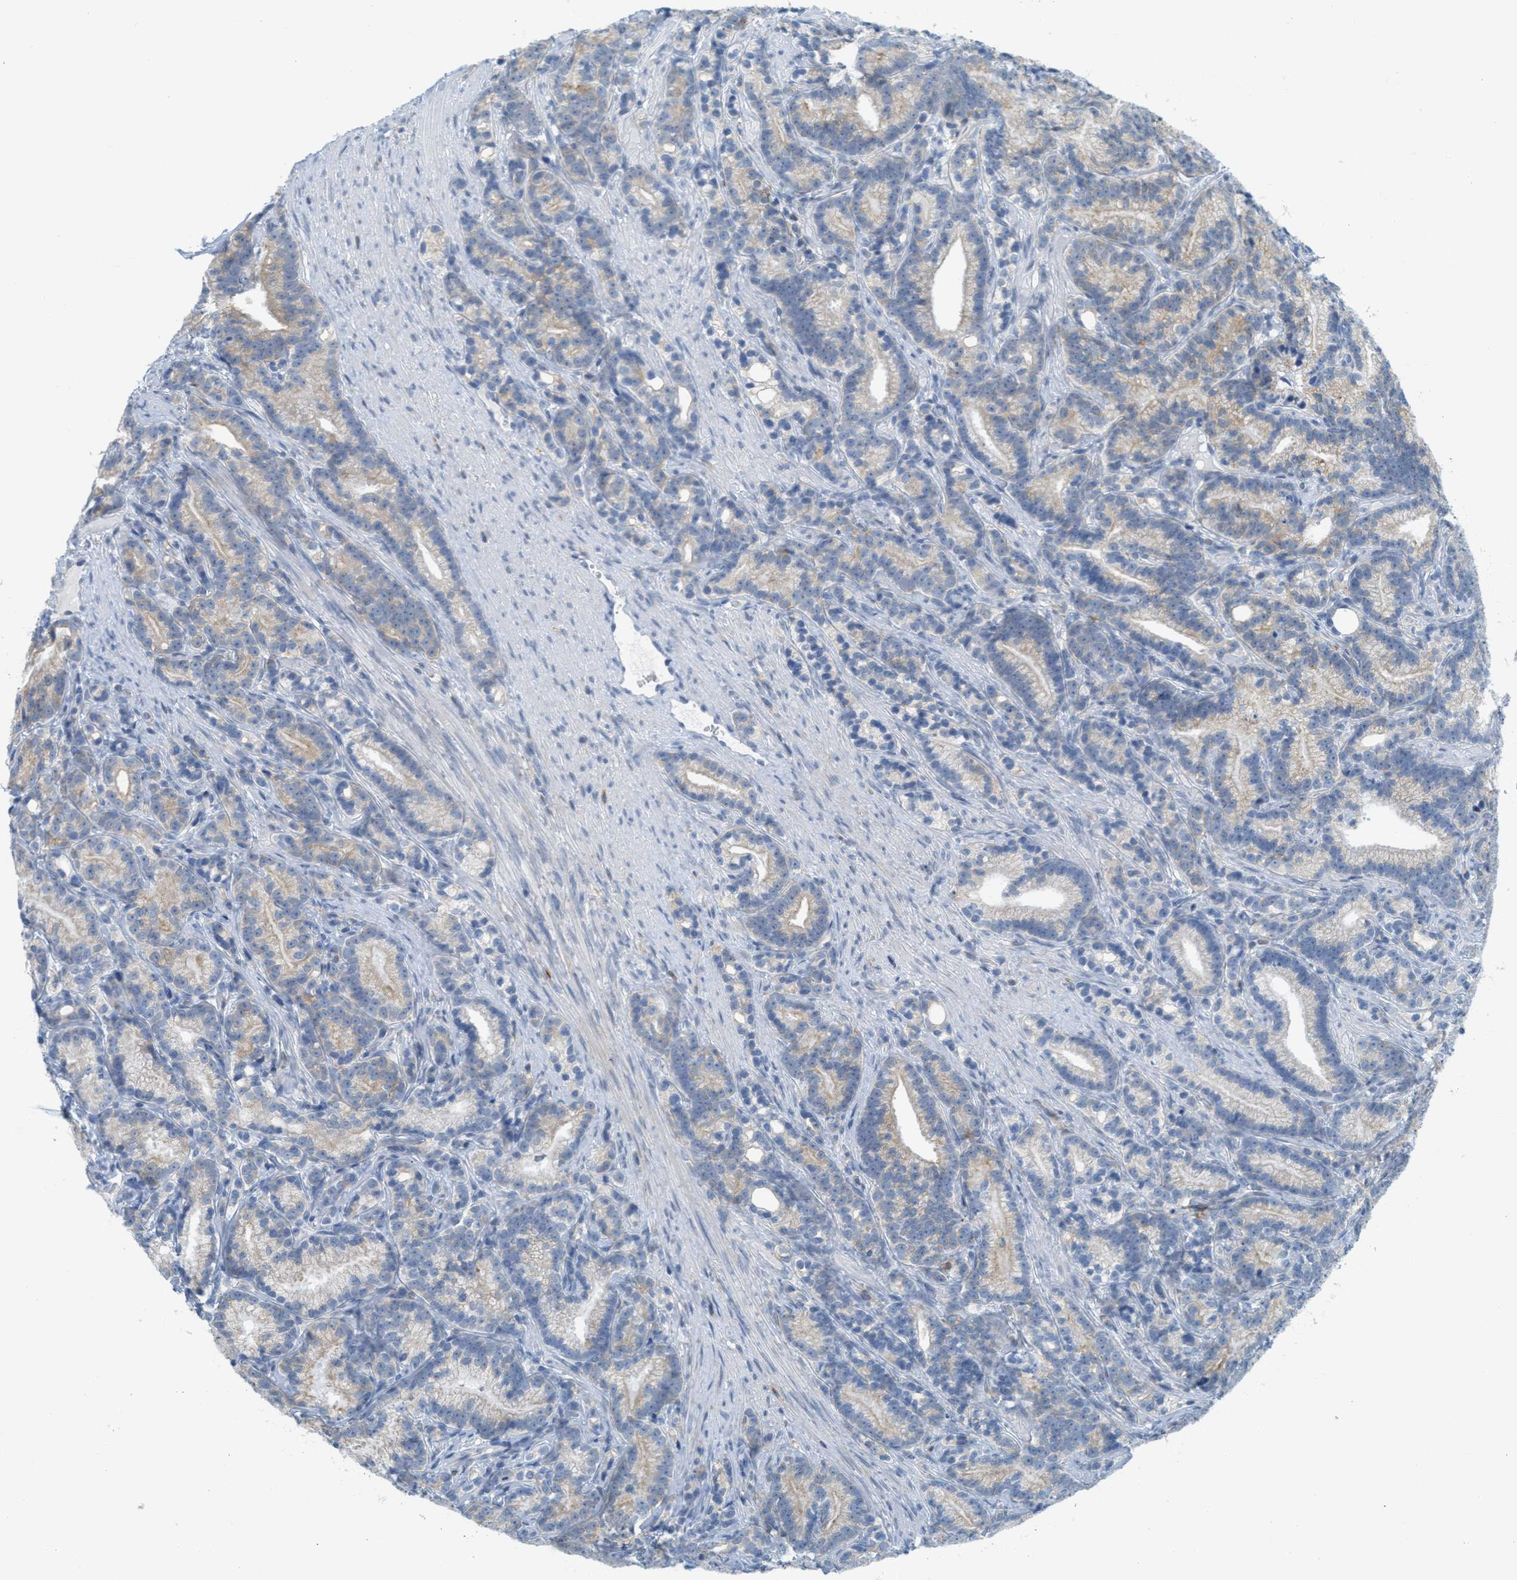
{"staining": {"intensity": "weak", "quantity": "25%-75%", "location": "cytoplasmic/membranous"}, "tissue": "prostate cancer", "cell_type": "Tumor cells", "image_type": "cancer", "snomed": [{"axis": "morphology", "description": "Adenocarcinoma, Low grade"}, {"axis": "topography", "description": "Prostate"}], "caption": "DAB (3,3'-diaminobenzidine) immunohistochemical staining of human prostate low-grade adenocarcinoma reveals weak cytoplasmic/membranous protein expression in about 25%-75% of tumor cells. (Stains: DAB in brown, nuclei in blue, Microscopy: brightfield microscopy at high magnification).", "gene": "TEX264", "patient": {"sex": "male", "age": 89}}